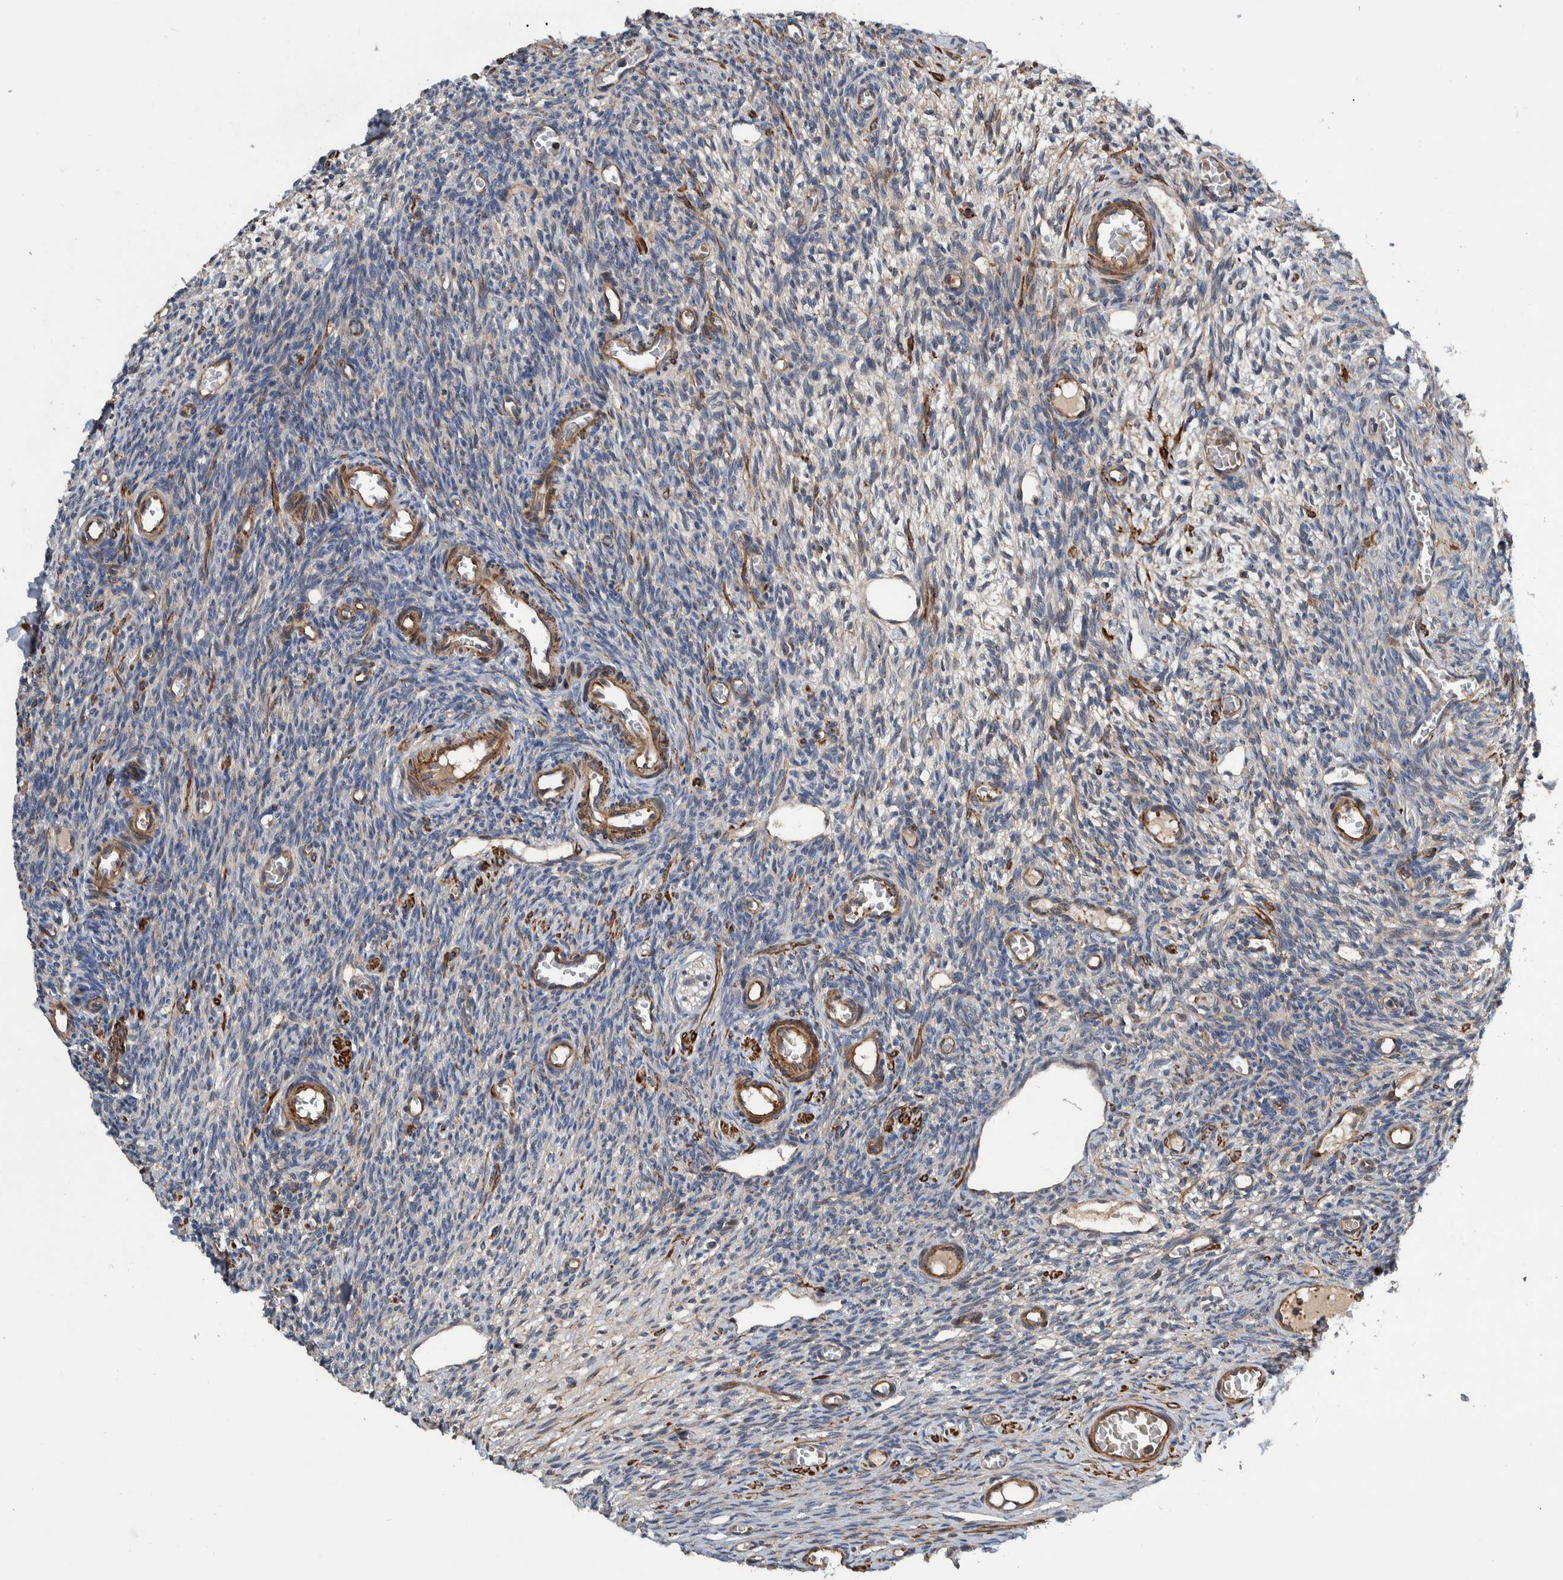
{"staining": {"intensity": "weak", "quantity": "25%-75%", "location": "cytoplasmic/membranous"}, "tissue": "ovary", "cell_type": "Ovarian stroma cells", "image_type": "normal", "snomed": [{"axis": "morphology", "description": "Normal tissue, NOS"}, {"axis": "topography", "description": "Ovary"}], "caption": "Immunohistochemistry histopathology image of benign ovary stained for a protein (brown), which shows low levels of weak cytoplasmic/membranous expression in about 25%-75% of ovarian stroma cells.", "gene": "GRPEL2", "patient": {"sex": "female", "age": 27}}